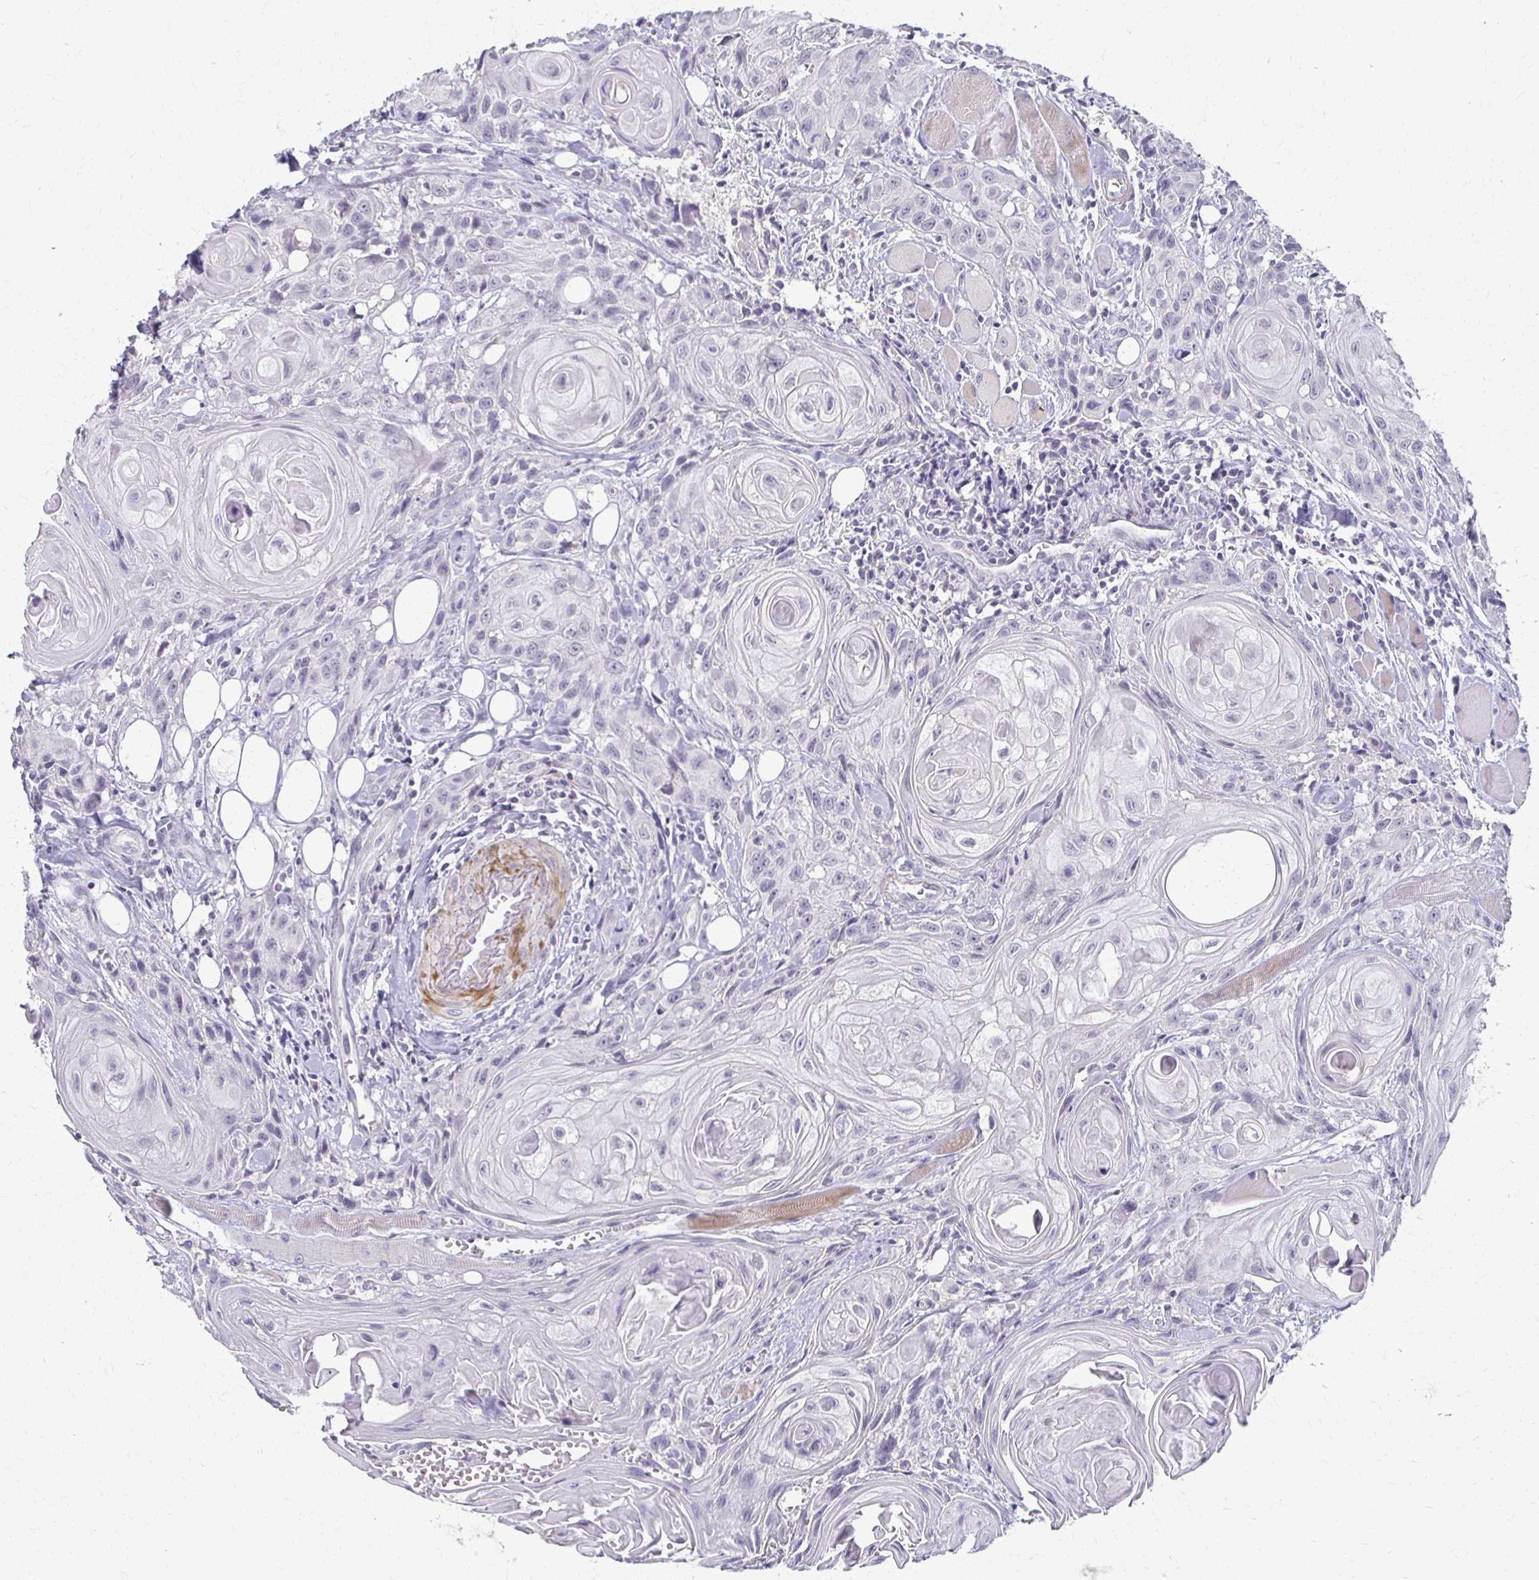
{"staining": {"intensity": "negative", "quantity": "none", "location": "none"}, "tissue": "head and neck cancer", "cell_type": "Tumor cells", "image_type": "cancer", "snomed": [{"axis": "morphology", "description": "Squamous cell carcinoma, NOS"}, {"axis": "topography", "description": "Oral tissue"}, {"axis": "topography", "description": "Head-Neck"}], "caption": "The immunohistochemistry (IHC) micrograph has no significant staining in tumor cells of head and neck cancer tissue.", "gene": "FOXO4", "patient": {"sex": "male", "age": 58}}